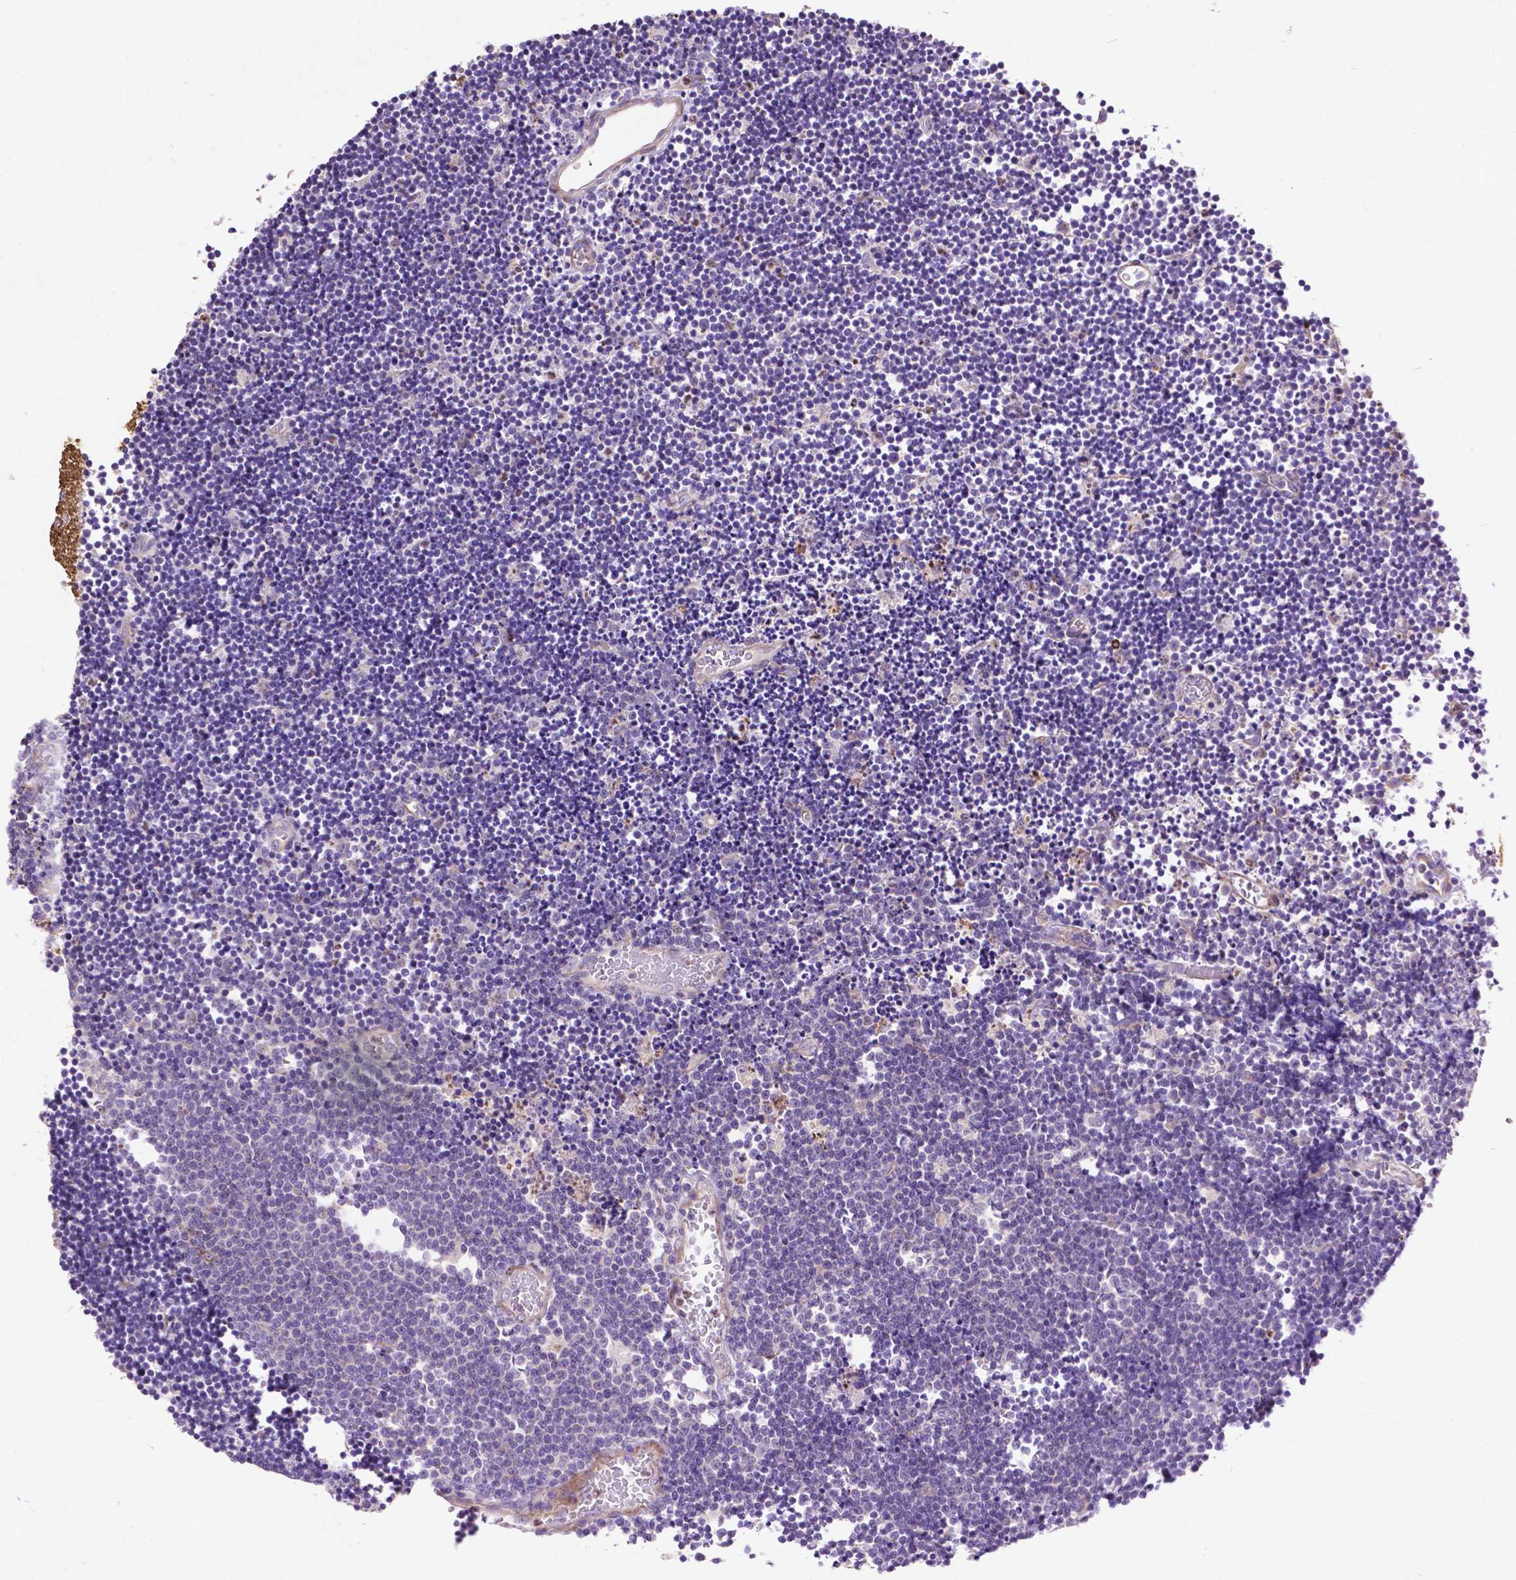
{"staining": {"intensity": "negative", "quantity": "none", "location": "none"}, "tissue": "lymphoma", "cell_type": "Tumor cells", "image_type": "cancer", "snomed": [{"axis": "morphology", "description": "Malignant lymphoma, non-Hodgkin's type, Low grade"}, {"axis": "topography", "description": "Brain"}], "caption": "Immunohistochemistry (IHC) of human lymphoma exhibits no positivity in tumor cells.", "gene": "THEGL", "patient": {"sex": "female", "age": 66}}